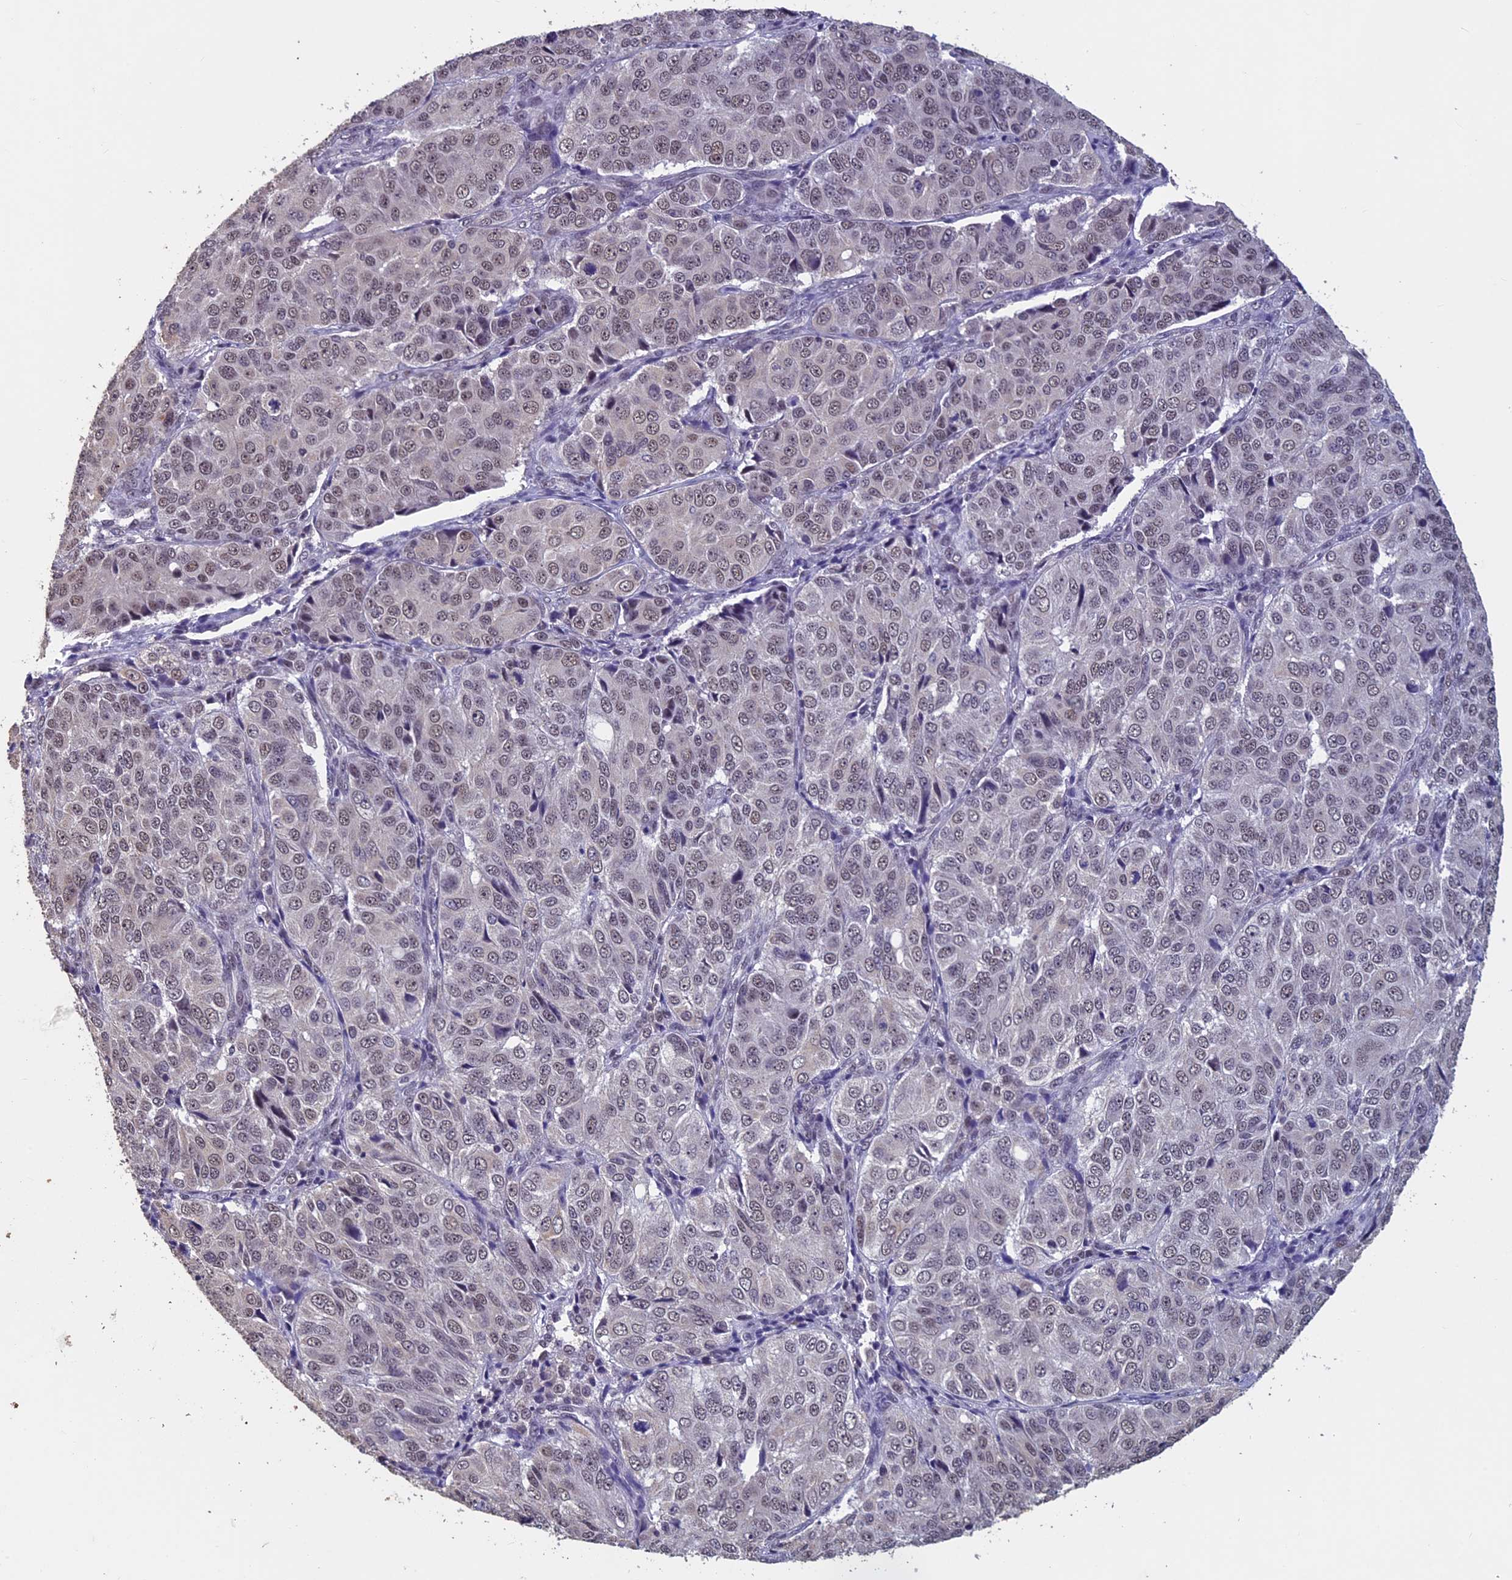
{"staining": {"intensity": "weak", "quantity": "25%-75%", "location": "nuclear"}, "tissue": "ovarian cancer", "cell_type": "Tumor cells", "image_type": "cancer", "snomed": [{"axis": "morphology", "description": "Carcinoma, endometroid"}, {"axis": "topography", "description": "Ovary"}], "caption": "This image reveals IHC staining of ovarian cancer, with low weak nuclear expression in about 25%-75% of tumor cells.", "gene": "RNF40", "patient": {"sex": "female", "age": 51}}